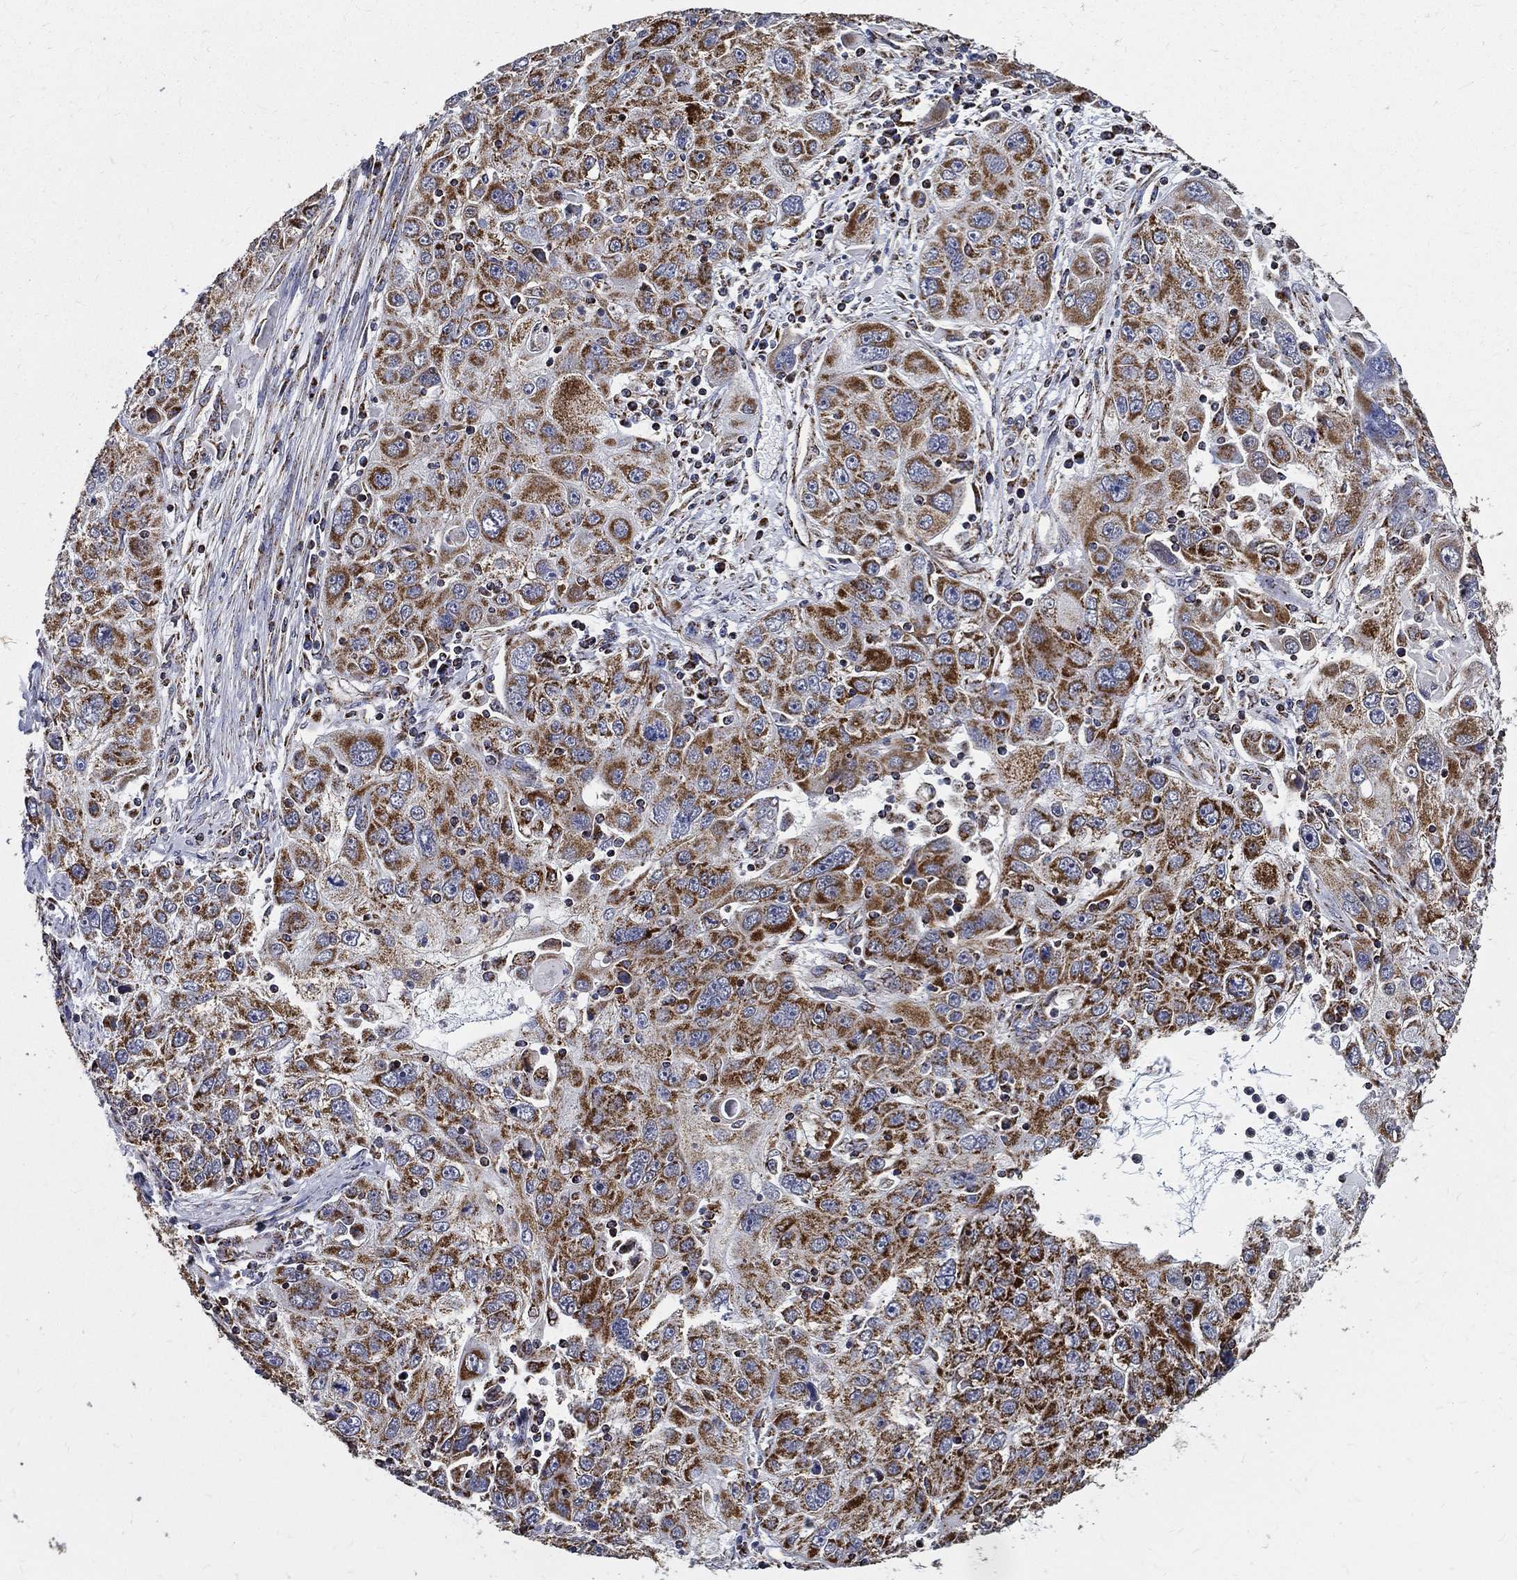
{"staining": {"intensity": "strong", "quantity": "25%-75%", "location": "cytoplasmic/membranous"}, "tissue": "stomach cancer", "cell_type": "Tumor cells", "image_type": "cancer", "snomed": [{"axis": "morphology", "description": "Adenocarcinoma, NOS"}, {"axis": "topography", "description": "Stomach"}], "caption": "A brown stain shows strong cytoplasmic/membranous positivity of a protein in human adenocarcinoma (stomach) tumor cells.", "gene": "NDUFAB1", "patient": {"sex": "male", "age": 56}}